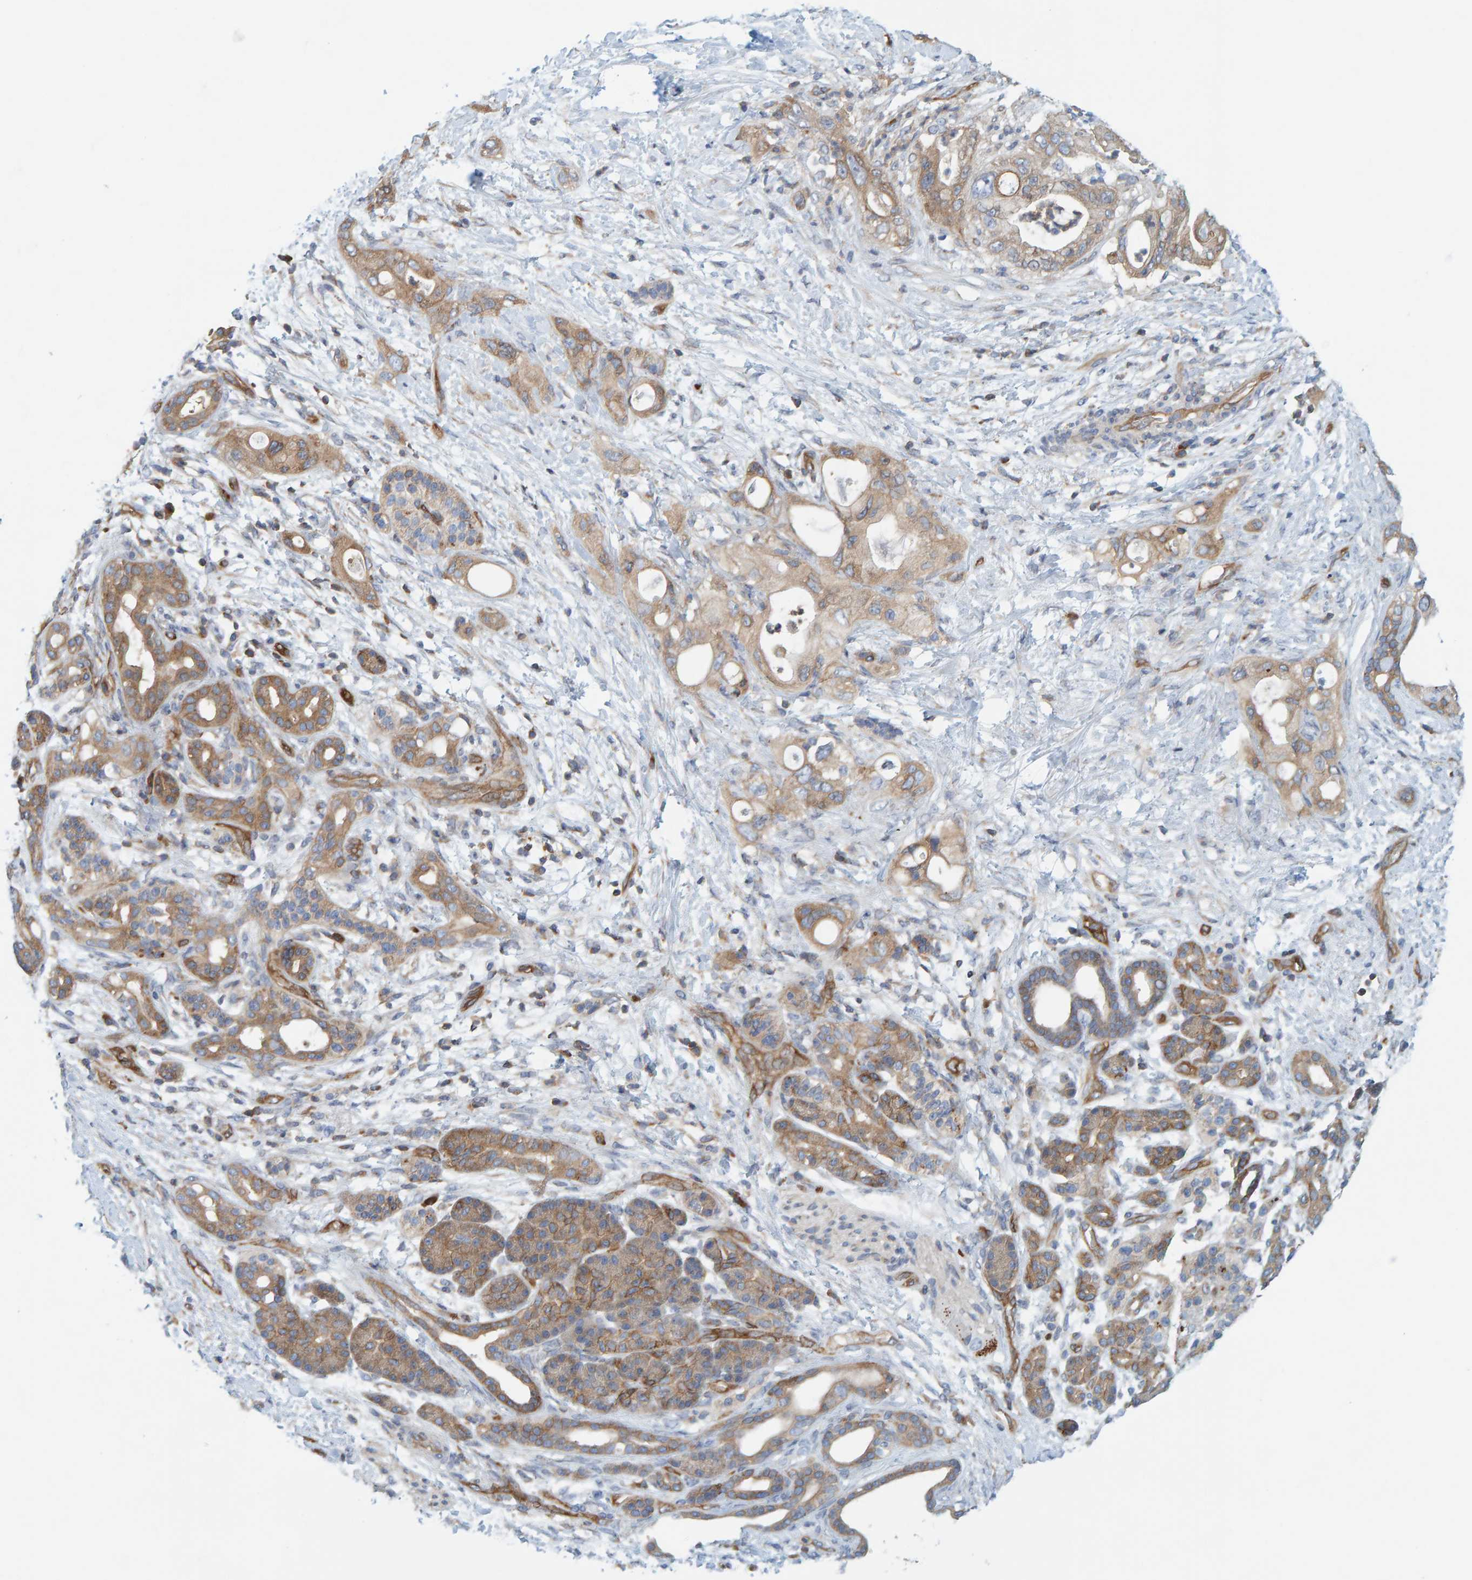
{"staining": {"intensity": "moderate", "quantity": ">75%", "location": "cytoplasmic/membranous"}, "tissue": "pancreatic cancer", "cell_type": "Tumor cells", "image_type": "cancer", "snomed": [{"axis": "morphology", "description": "Adenocarcinoma, NOS"}, {"axis": "topography", "description": "Pancreas"}], "caption": "The image demonstrates staining of adenocarcinoma (pancreatic), revealing moderate cytoplasmic/membranous protein positivity (brown color) within tumor cells.", "gene": "PRKD2", "patient": {"sex": "male", "age": 59}}